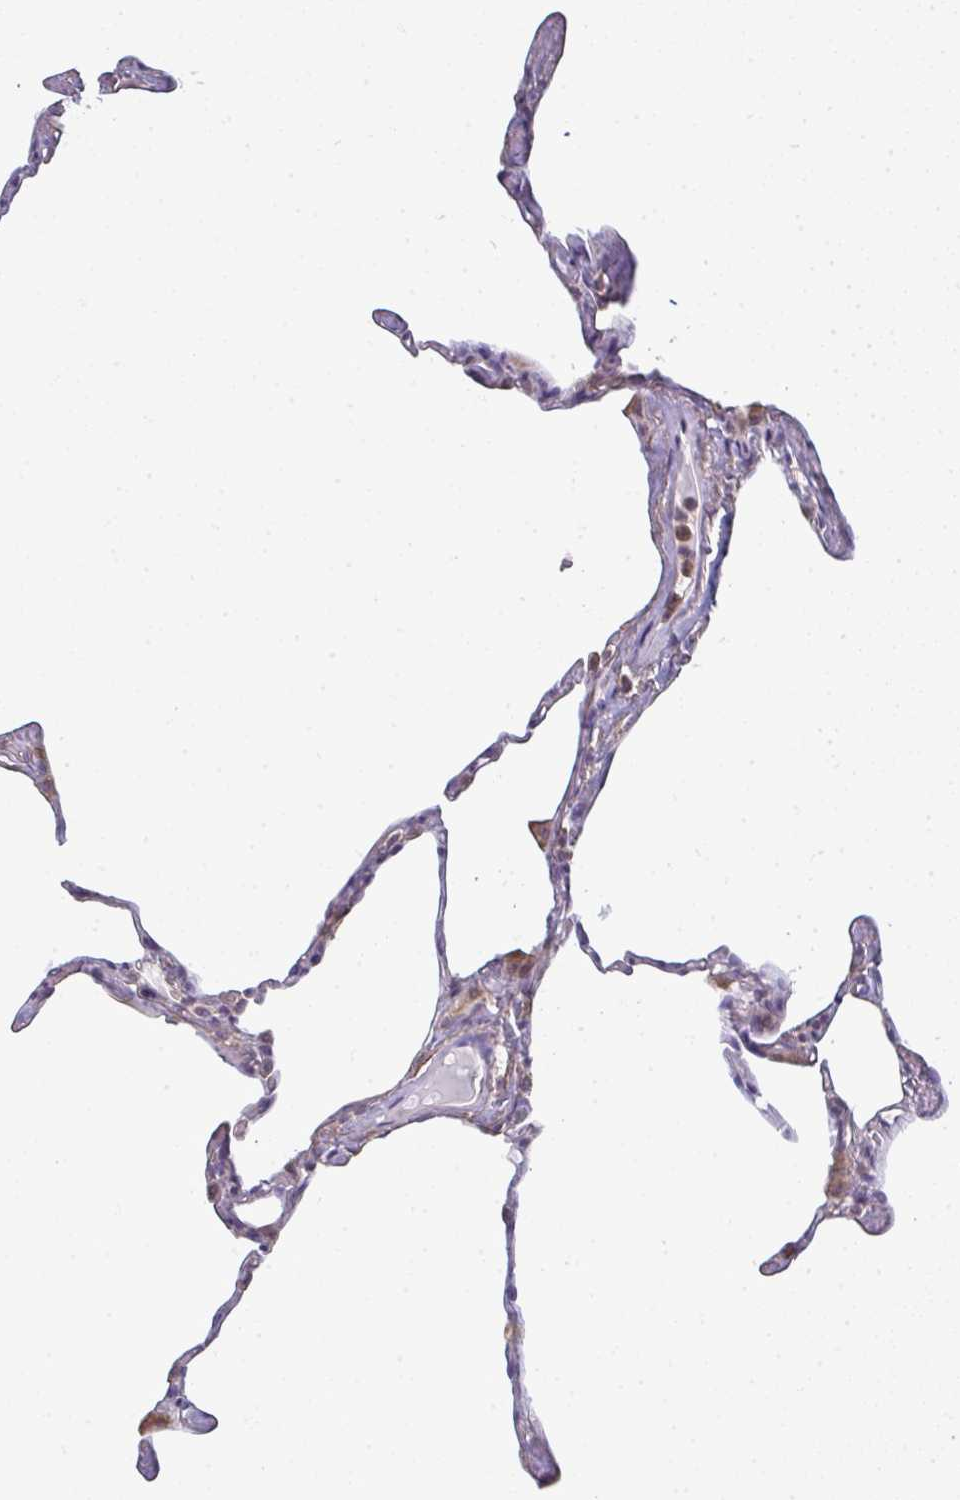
{"staining": {"intensity": "weak", "quantity": "25%-75%", "location": "cytoplasmic/membranous"}, "tissue": "lung", "cell_type": "Alveolar cells", "image_type": "normal", "snomed": [{"axis": "morphology", "description": "Normal tissue, NOS"}, {"axis": "topography", "description": "Lung"}], "caption": "Immunohistochemistry photomicrograph of normal lung: lung stained using immunohistochemistry exhibits low levels of weak protein expression localized specifically in the cytoplasmic/membranous of alveolar cells, appearing as a cytoplasmic/membranous brown color.", "gene": "CXCR1", "patient": {"sex": "male", "age": 65}}